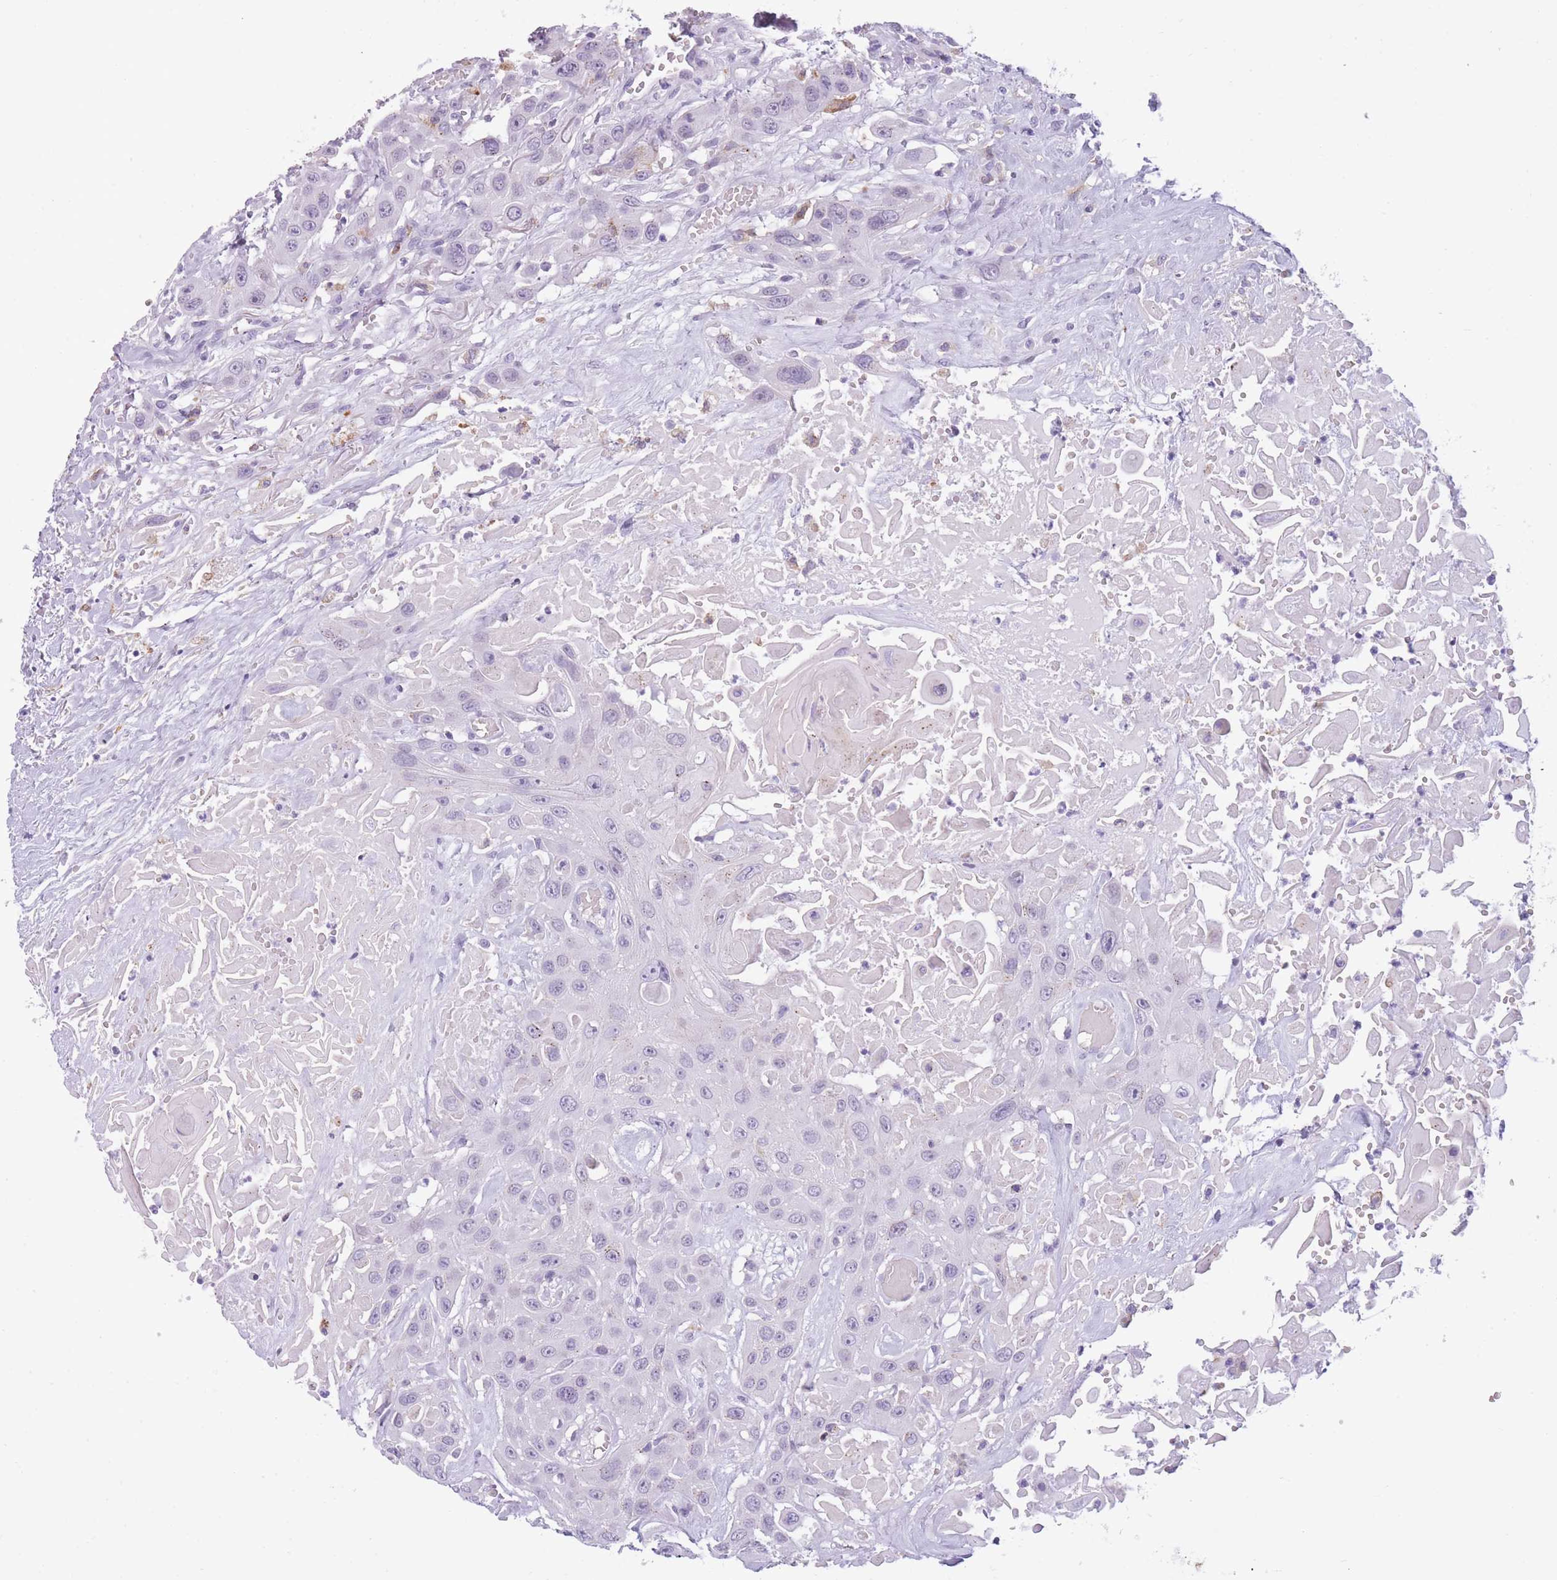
{"staining": {"intensity": "negative", "quantity": "none", "location": "none"}, "tissue": "head and neck cancer", "cell_type": "Tumor cells", "image_type": "cancer", "snomed": [{"axis": "morphology", "description": "Squamous cell carcinoma, NOS"}, {"axis": "topography", "description": "Head-Neck"}], "caption": "Protein analysis of head and neck cancer exhibits no significant positivity in tumor cells.", "gene": "RADX", "patient": {"sex": "male", "age": 81}}